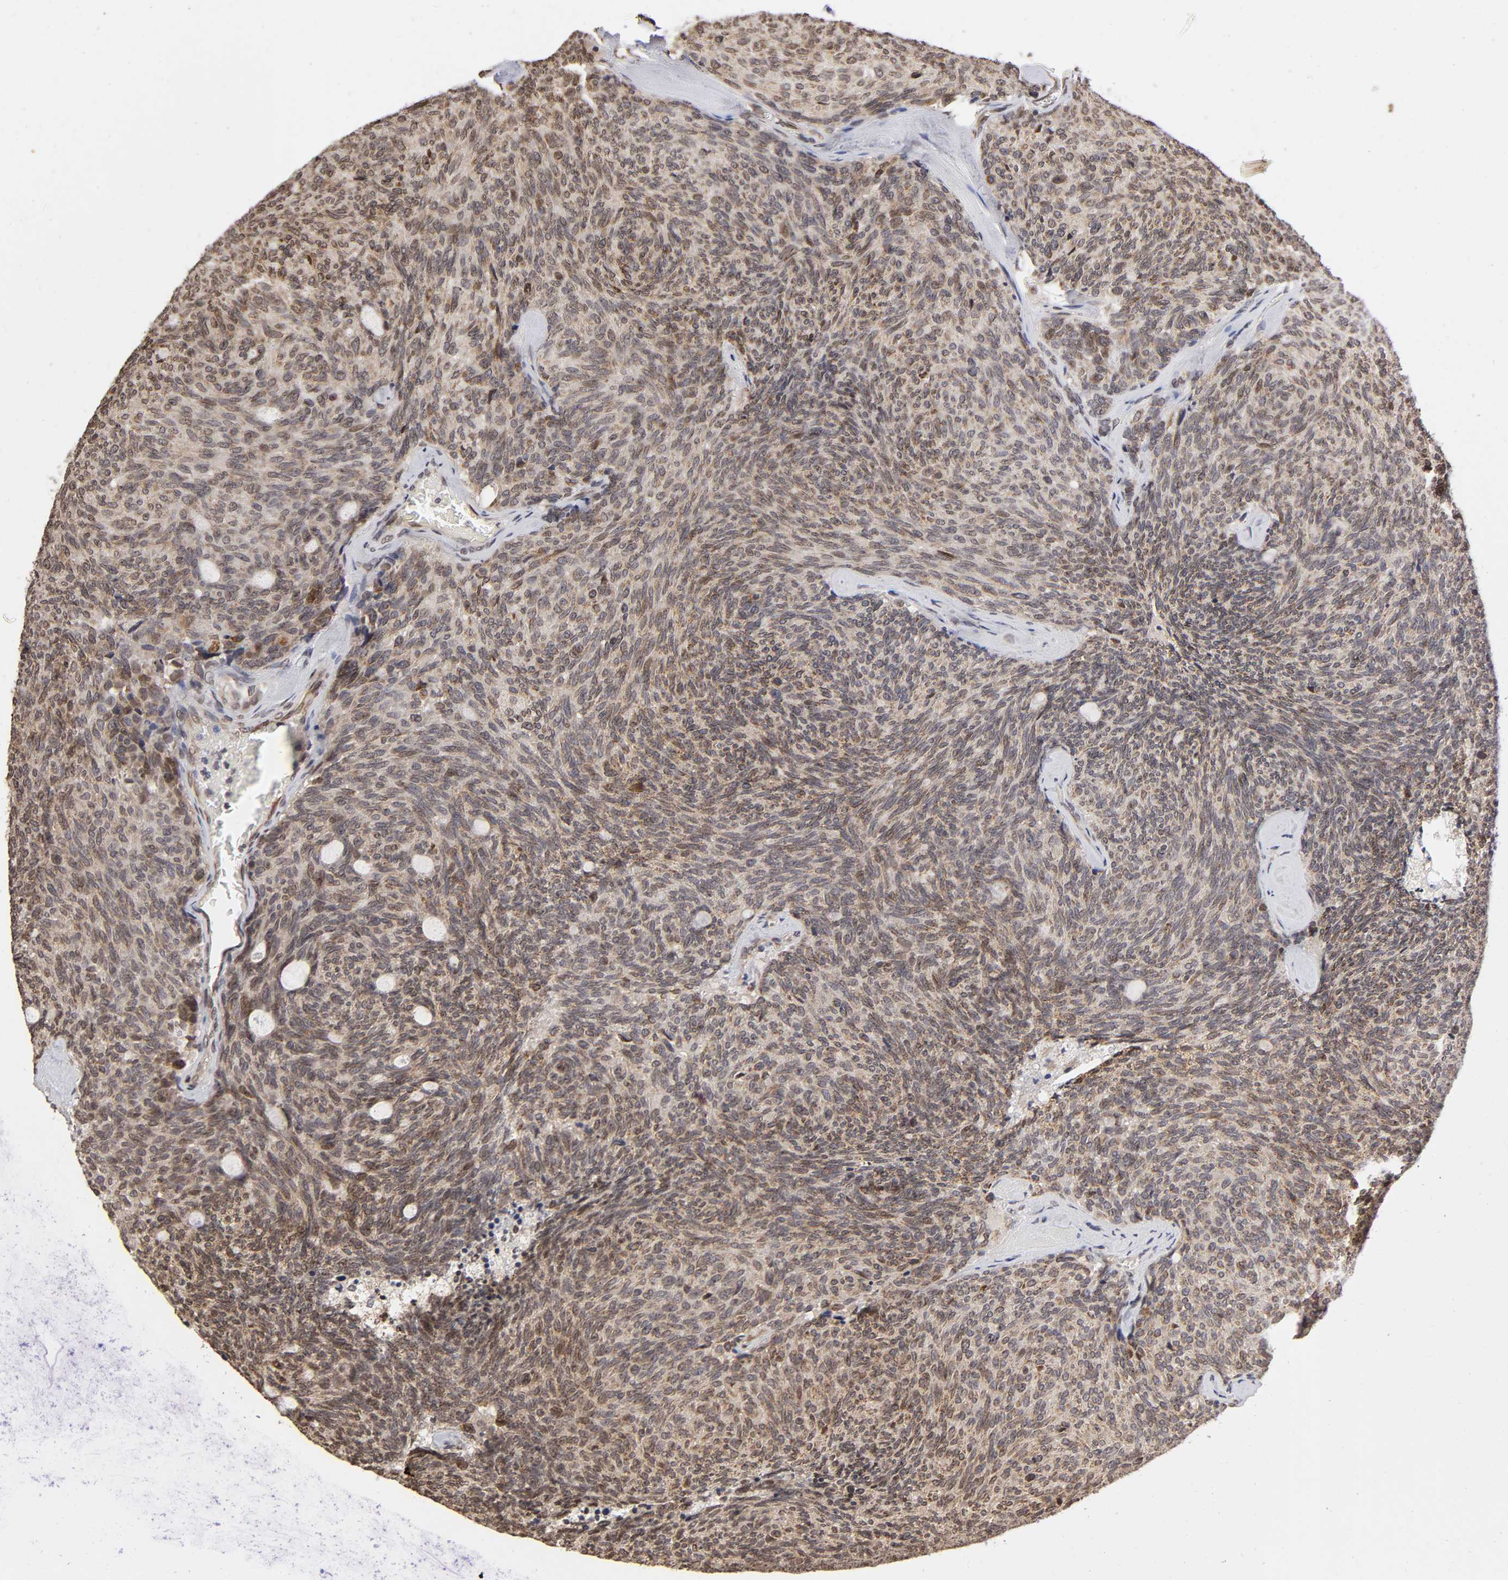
{"staining": {"intensity": "weak", "quantity": ">75%", "location": "cytoplasmic/membranous"}, "tissue": "carcinoid", "cell_type": "Tumor cells", "image_type": "cancer", "snomed": [{"axis": "morphology", "description": "Carcinoid, malignant, NOS"}, {"axis": "topography", "description": "Pancreas"}], "caption": "High-power microscopy captured an immunohistochemistry micrograph of carcinoid (malignant), revealing weak cytoplasmic/membranous expression in approximately >75% of tumor cells.", "gene": "MLLT6", "patient": {"sex": "female", "age": 54}}